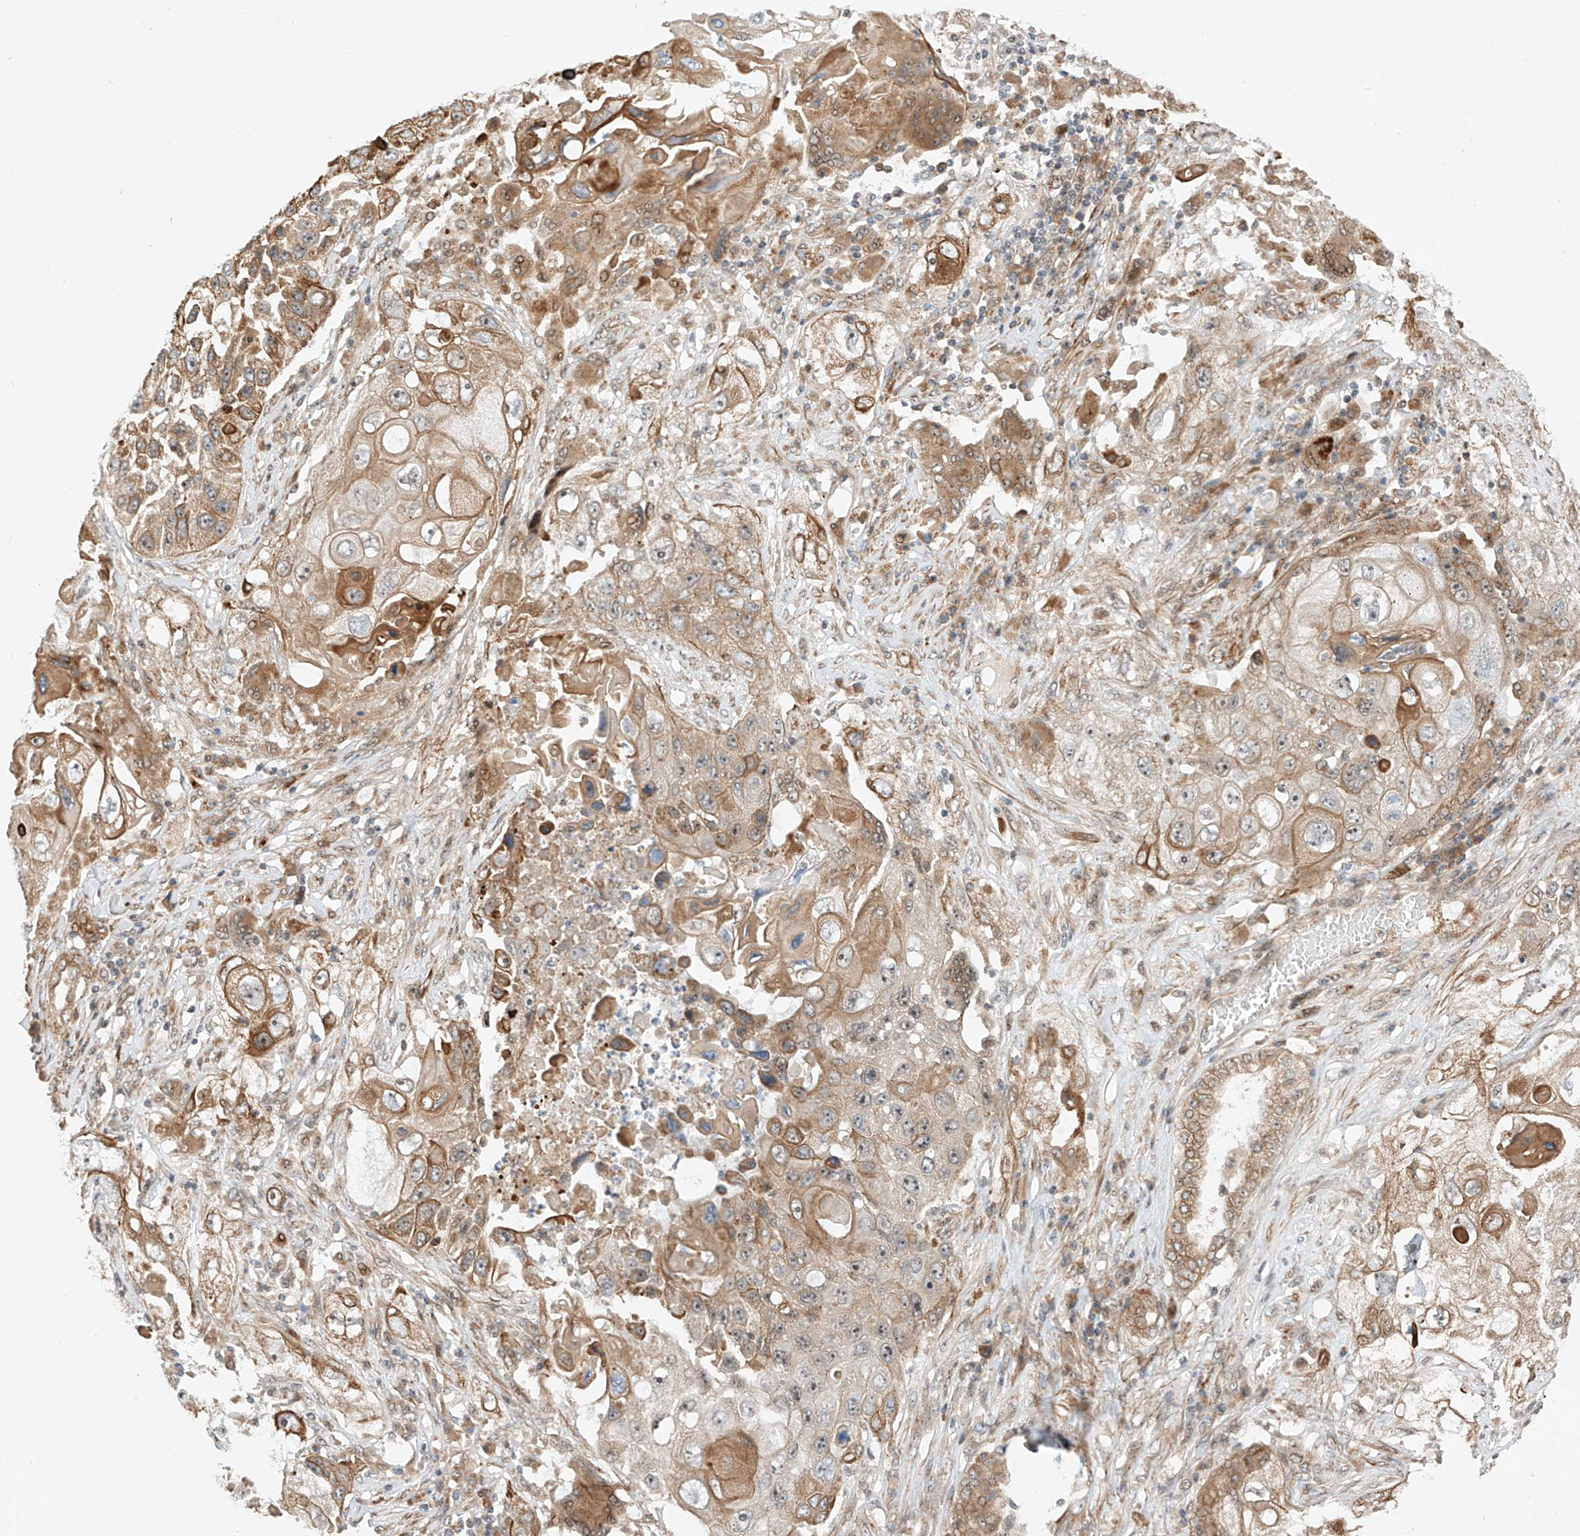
{"staining": {"intensity": "moderate", "quantity": ">75%", "location": "cytoplasmic/membranous"}, "tissue": "lung cancer", "cell_type": "Tumor cells", "image_type": "cancer", "snomed": [{"axis": "morphology", "description": "Squamous cell carcinoma, NOS"}, {"axis": "topography", "description": "Lung"}], "caption": "There is medium levels of moderate cytoplasmic/membranous expression in tumor cells of squamous cell carcinoma (lung), as demonstrated by immunohistochemical staining (brown color).", "gene": "CPAMD8", "patient": {"sex": "male", "age": 61}}